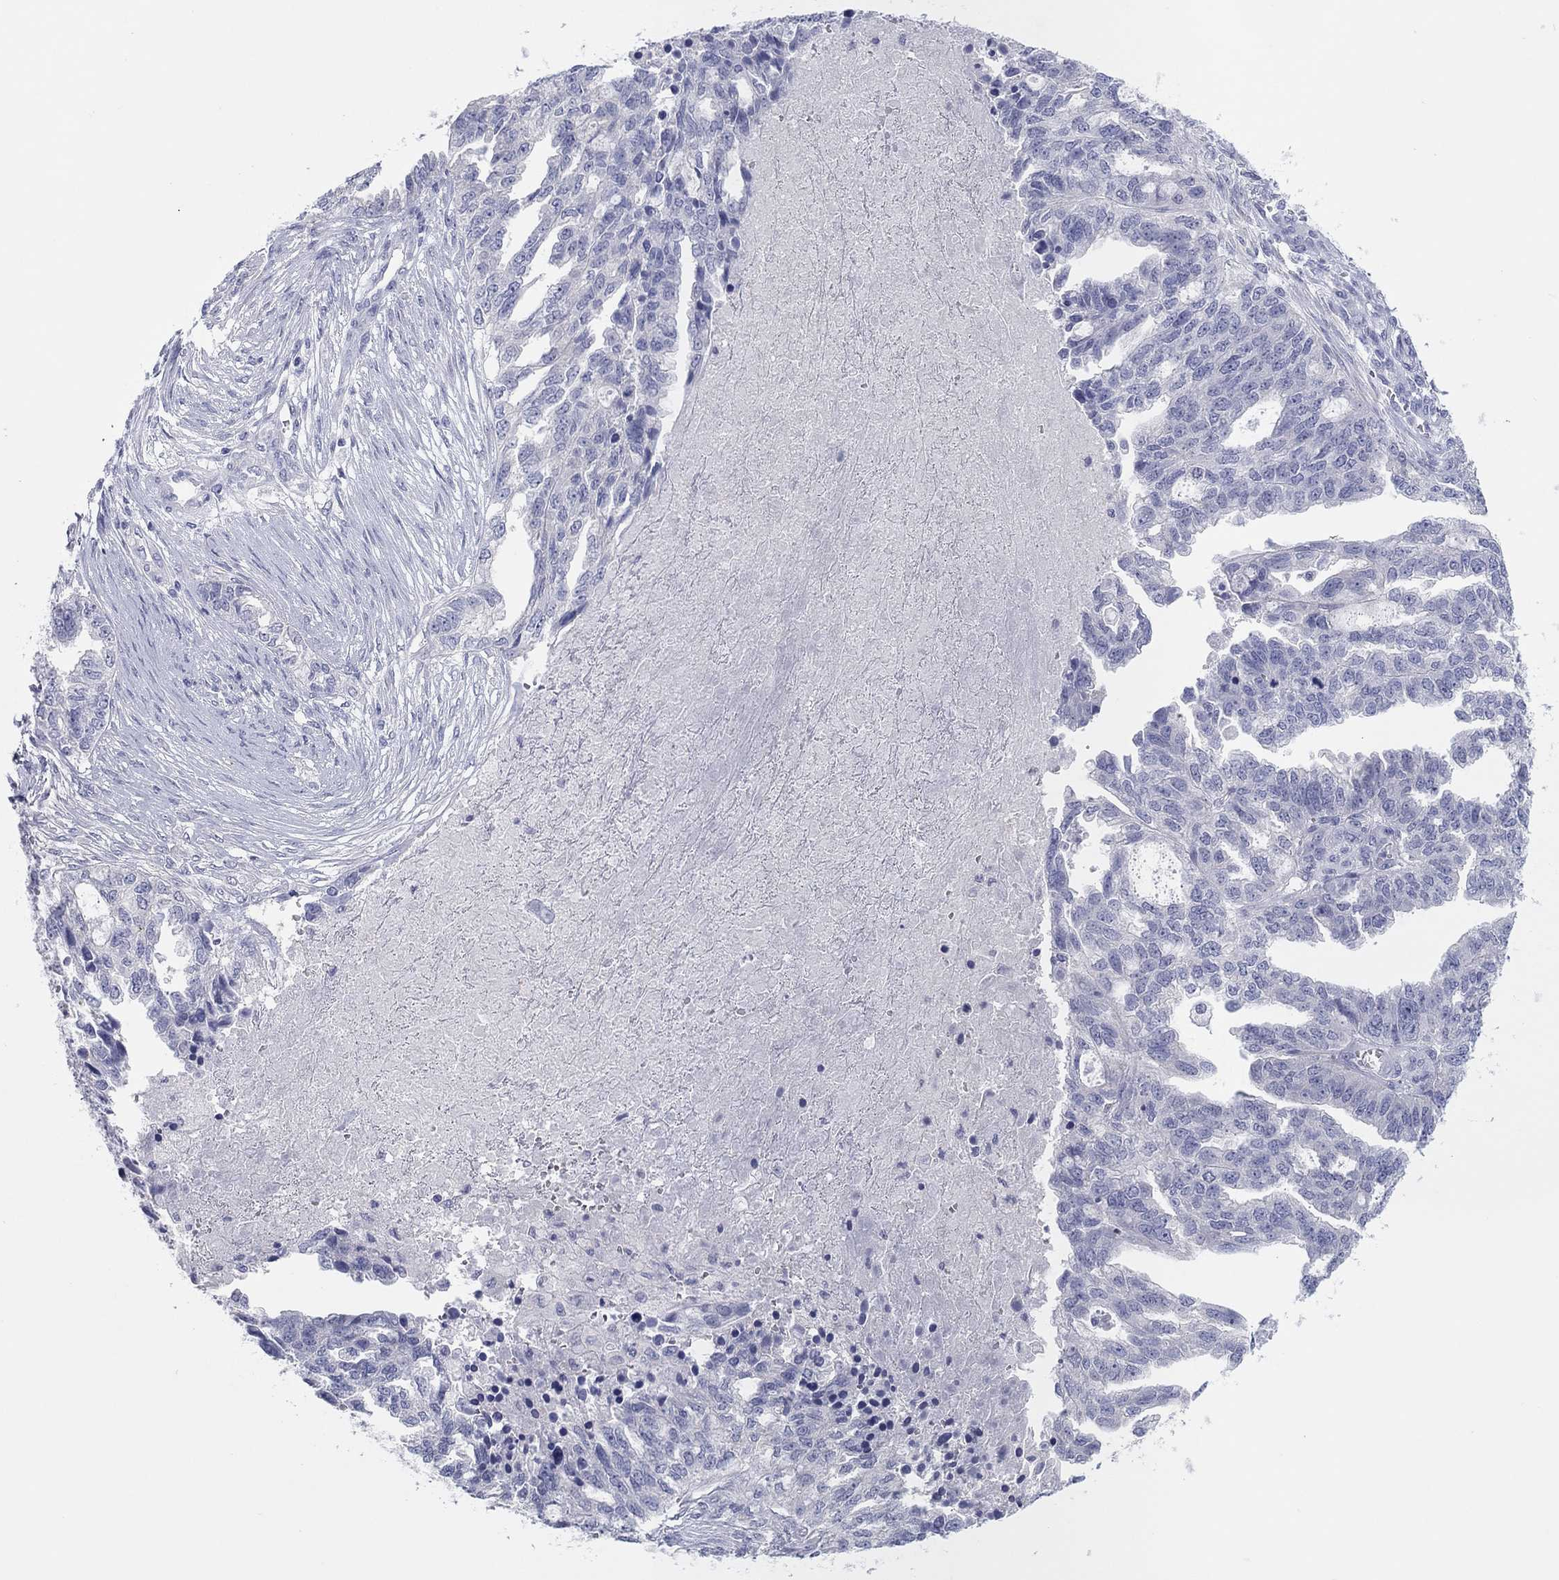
{"staining": {"intensity": "negative", "quantity": "none", "location": "none"}, "tissue": "ovarian cancer", "cell_type": "Tumor cells", "image_type": "cancer", "snomed": [{"axis": "morphology", "description": "Cystadenocarcinoma, serous, NOS"}, {"axis": "topography", "description": "Ovary"}], "caption": "Immunohistochemistry image of neoplastic tissue: human ovarian cancer stained with DAB (3,3'-diaminobenzidine) demonstrates no significant protein expression in tumor cells.", "gene": "CPNE6", "patient": {"sex": "female", "age": 51}}